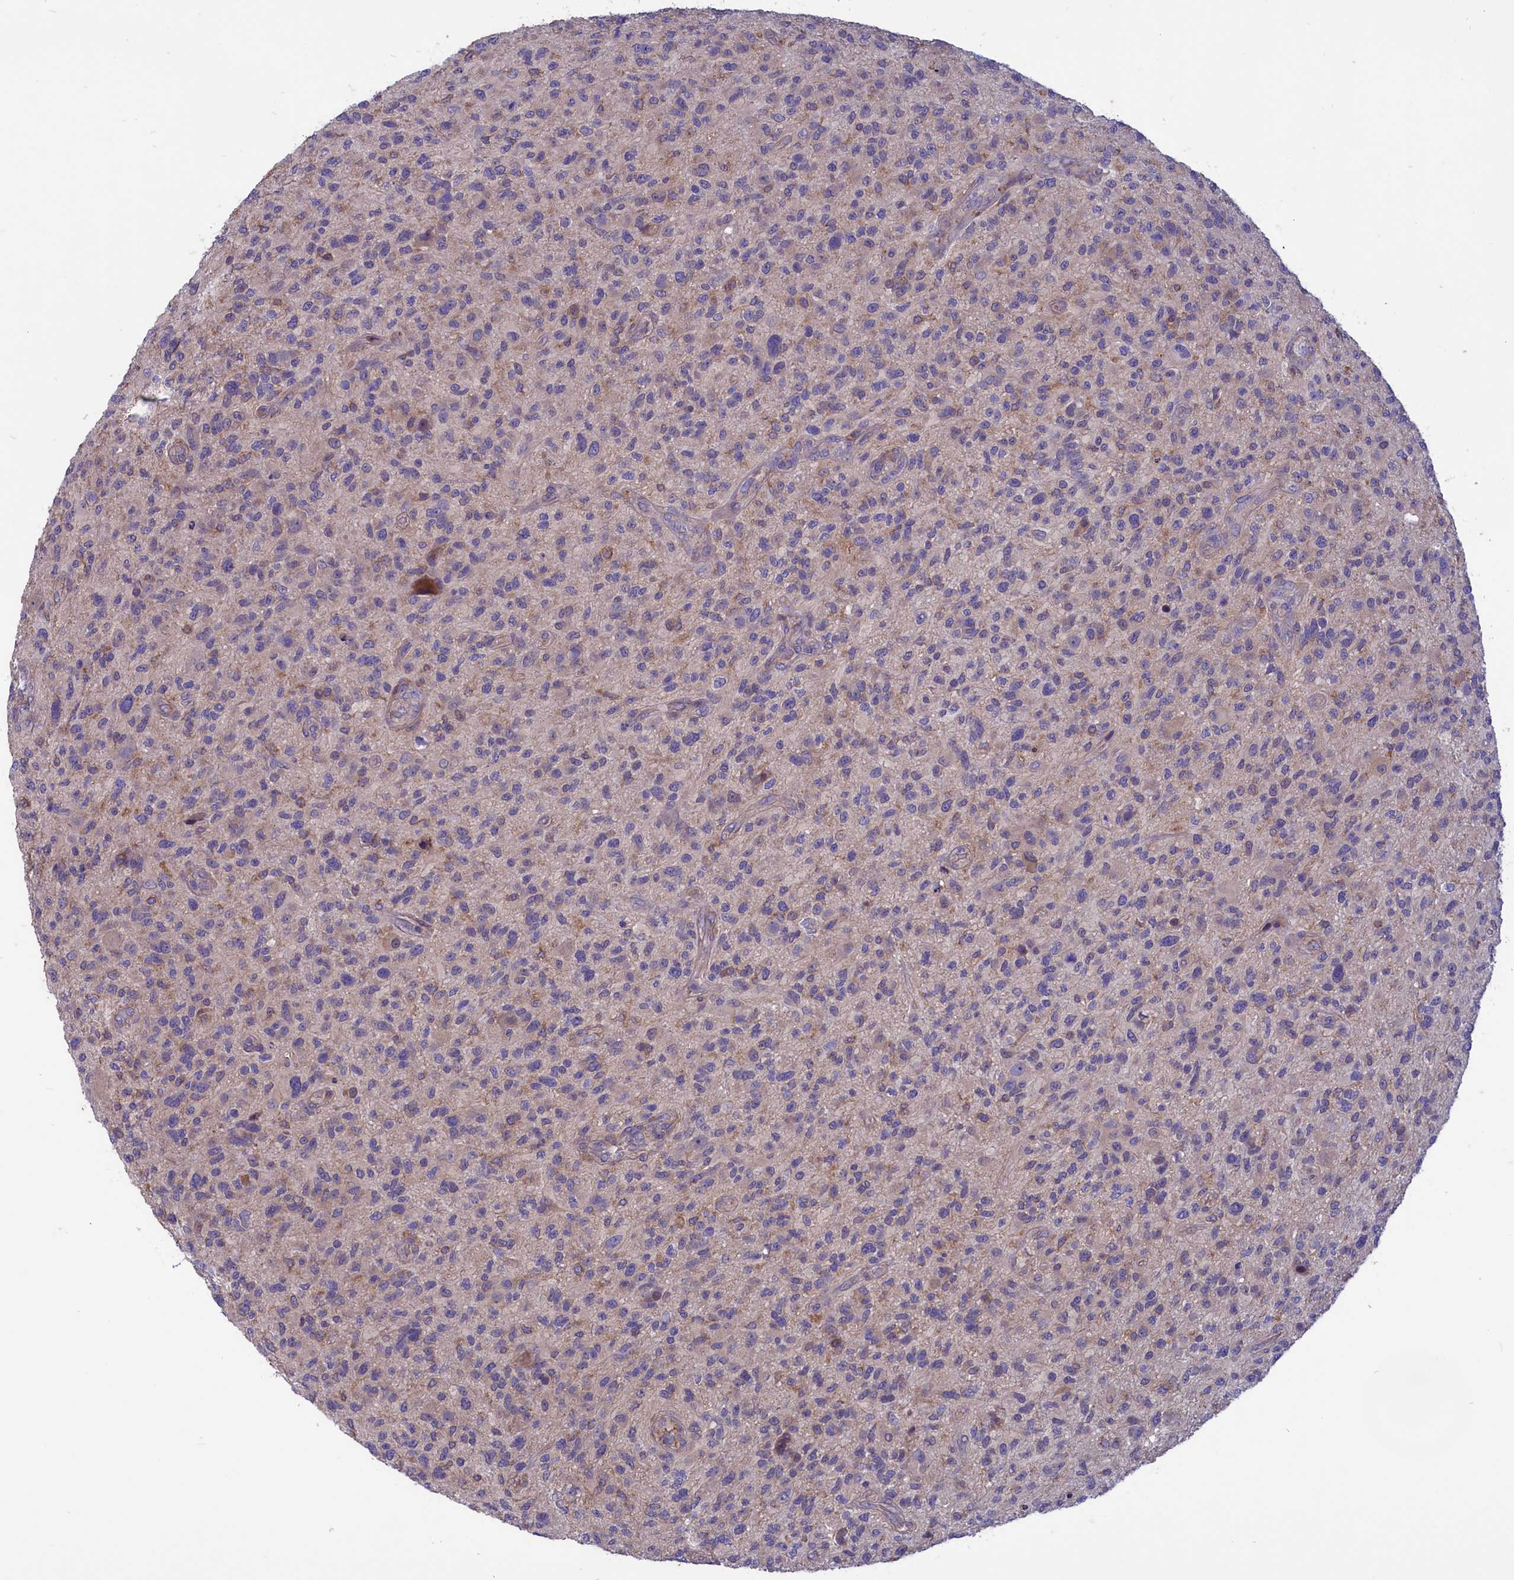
{"staining": {"intensity": "weak", "quantity": "<25%", "location": "cytoplasmic/membranous"}, "tissue": "glioma", "cell_type": "Tumor cells", "image_type": "cancer", "snomed": [{"axis": "morphology", "description": "Glioma, malignant, High grade"}, {"axis": "topography", "description": "Brain"}], "caption": "Protein analysis of high-grade glioma (malignant) reveals no significant positivity in tumor cells.", "gene": "AMDHD2", "patient": {"sex": "male", "age": 47}}